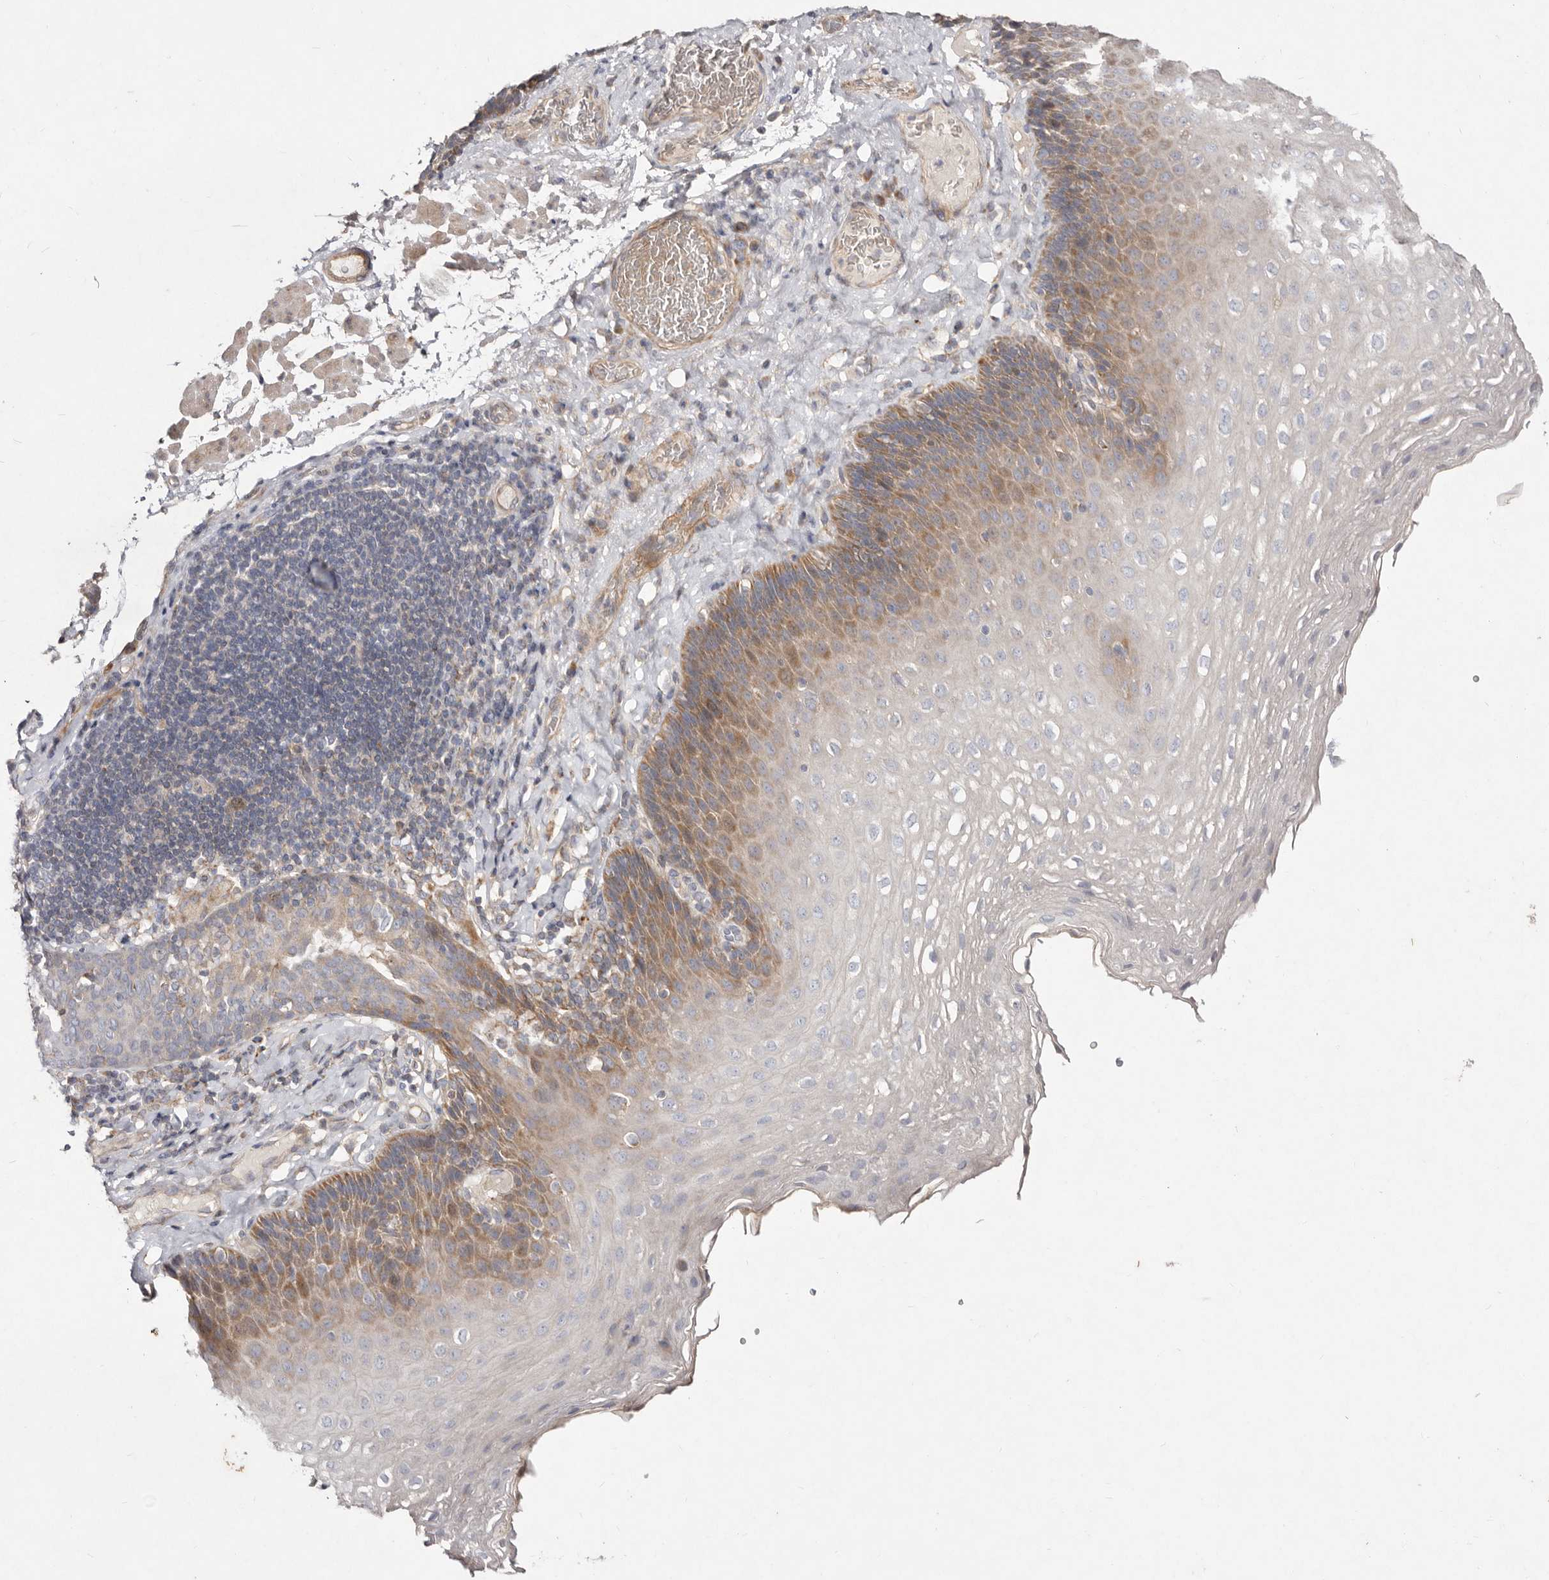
{"staining": {"intensity": "moderate", "quantity": "<25%", "location": "cytoplasmic/membranous"}, "tissue": "esophagus", "cell_type": "Squamous epithelial cells", "image_type": "normal", "snomed": [{"axis": "morphology", "description": "Normal tissue, NOS"}, {"axis": "topography", "description": "Esophagus"}], "caption": "Protein expression by IHC reveals moderate cytoplasmic/membranous expression in approximately <25% of squamous epithelial cells in benign esophagus.", "gene": "SLC25A20", "patient": {"sex": "female", "age": 66}}